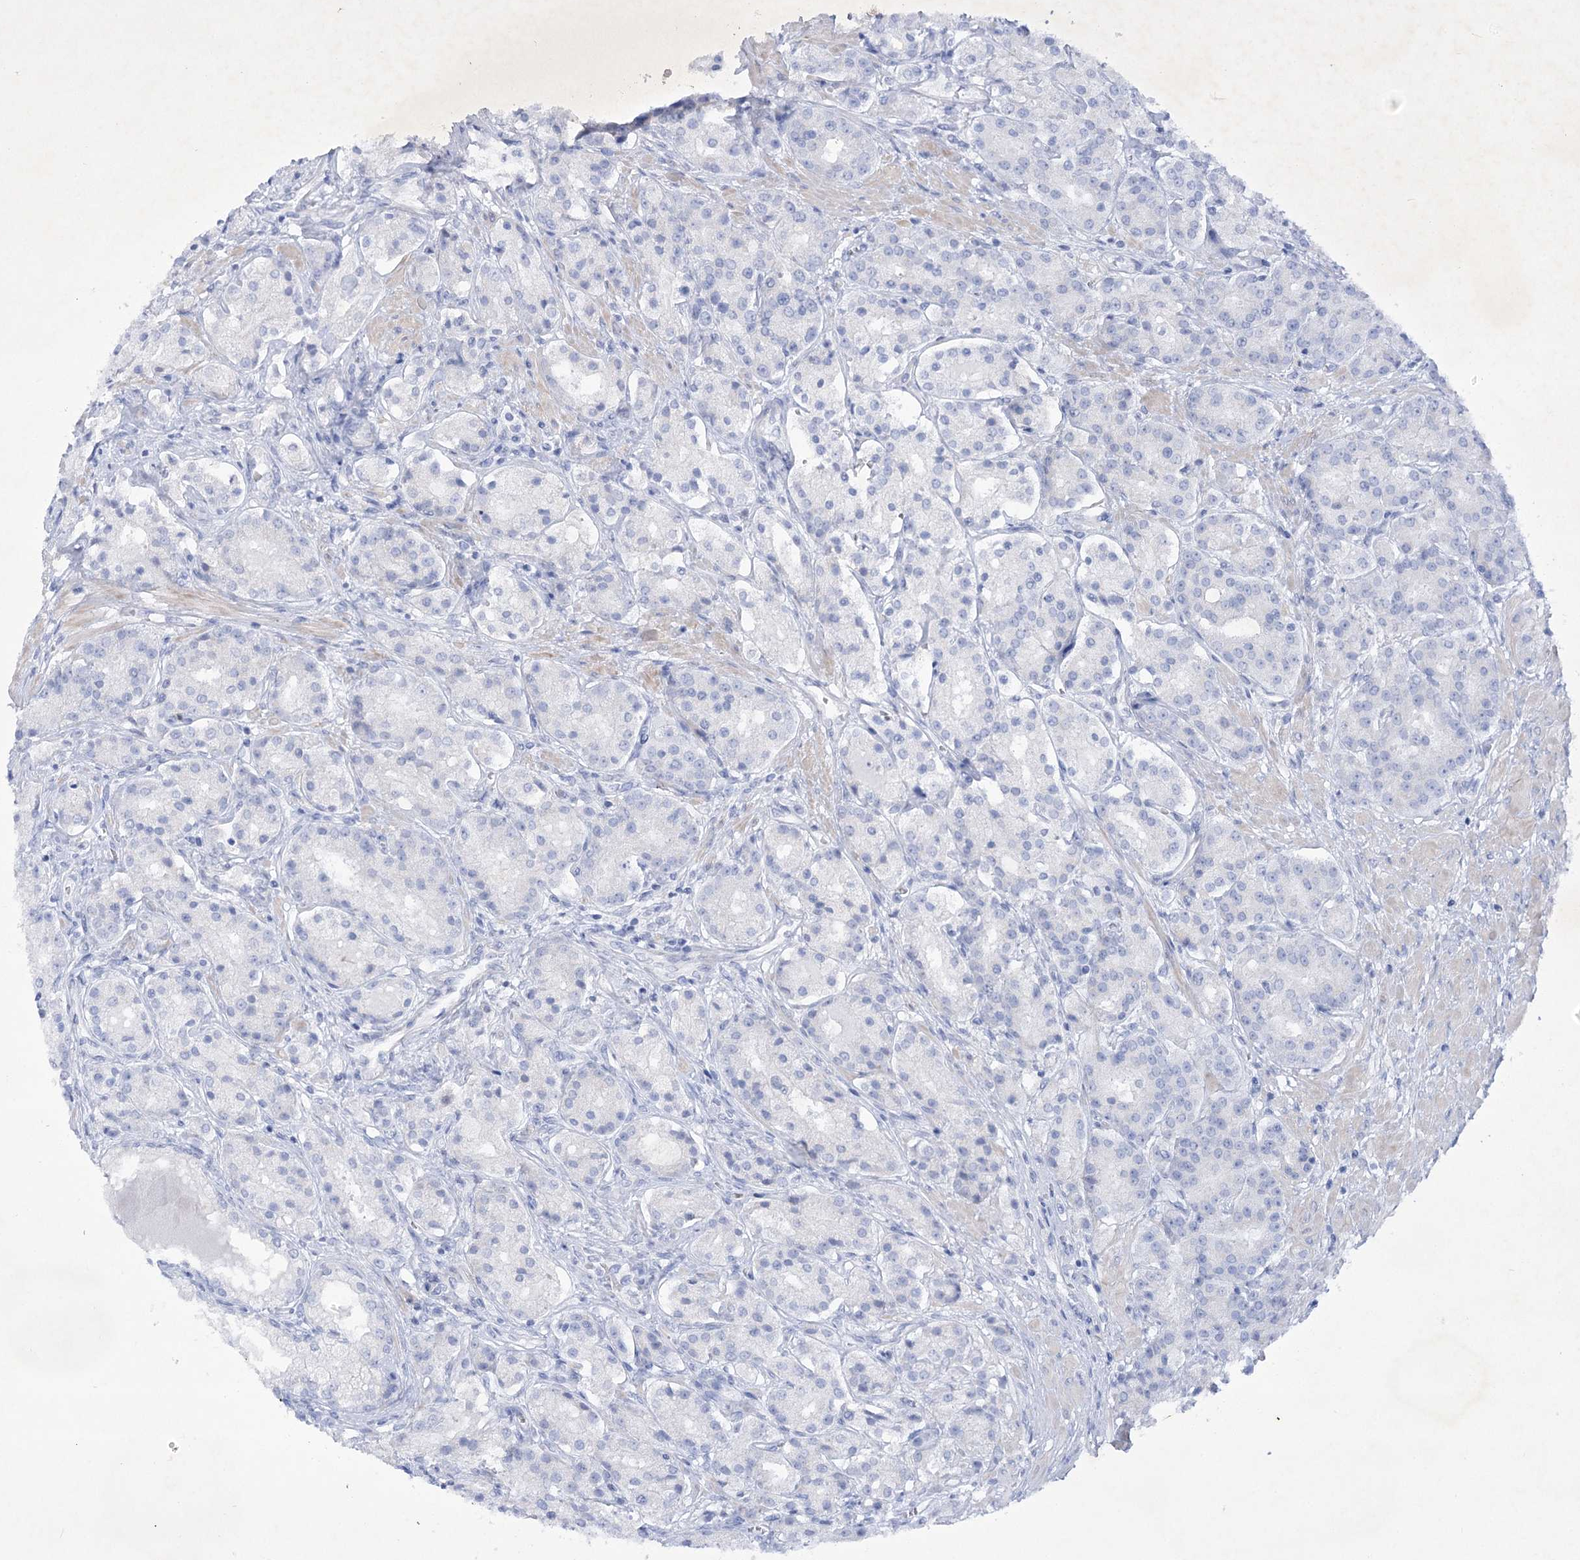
{"staining": {"intensity": "negative", "quantity": "none", "location": "none"}, "tissue": "prostate cancer", "cell_type": "Tumor cells", "image_type": "cancer", "snomed": [{"axis": "morphology", "description": "Adenocarcinoma, High grade"}, {"axis": "topography", "description": "Prostate"}], "caption": "Immunohistochemical staining of human prostate cancer (adenocarcinoma (high-grade)) shows no significant expression in tumor cells.", "gene": "GBF1", "patient": {"sex": "male", "age": 60}}